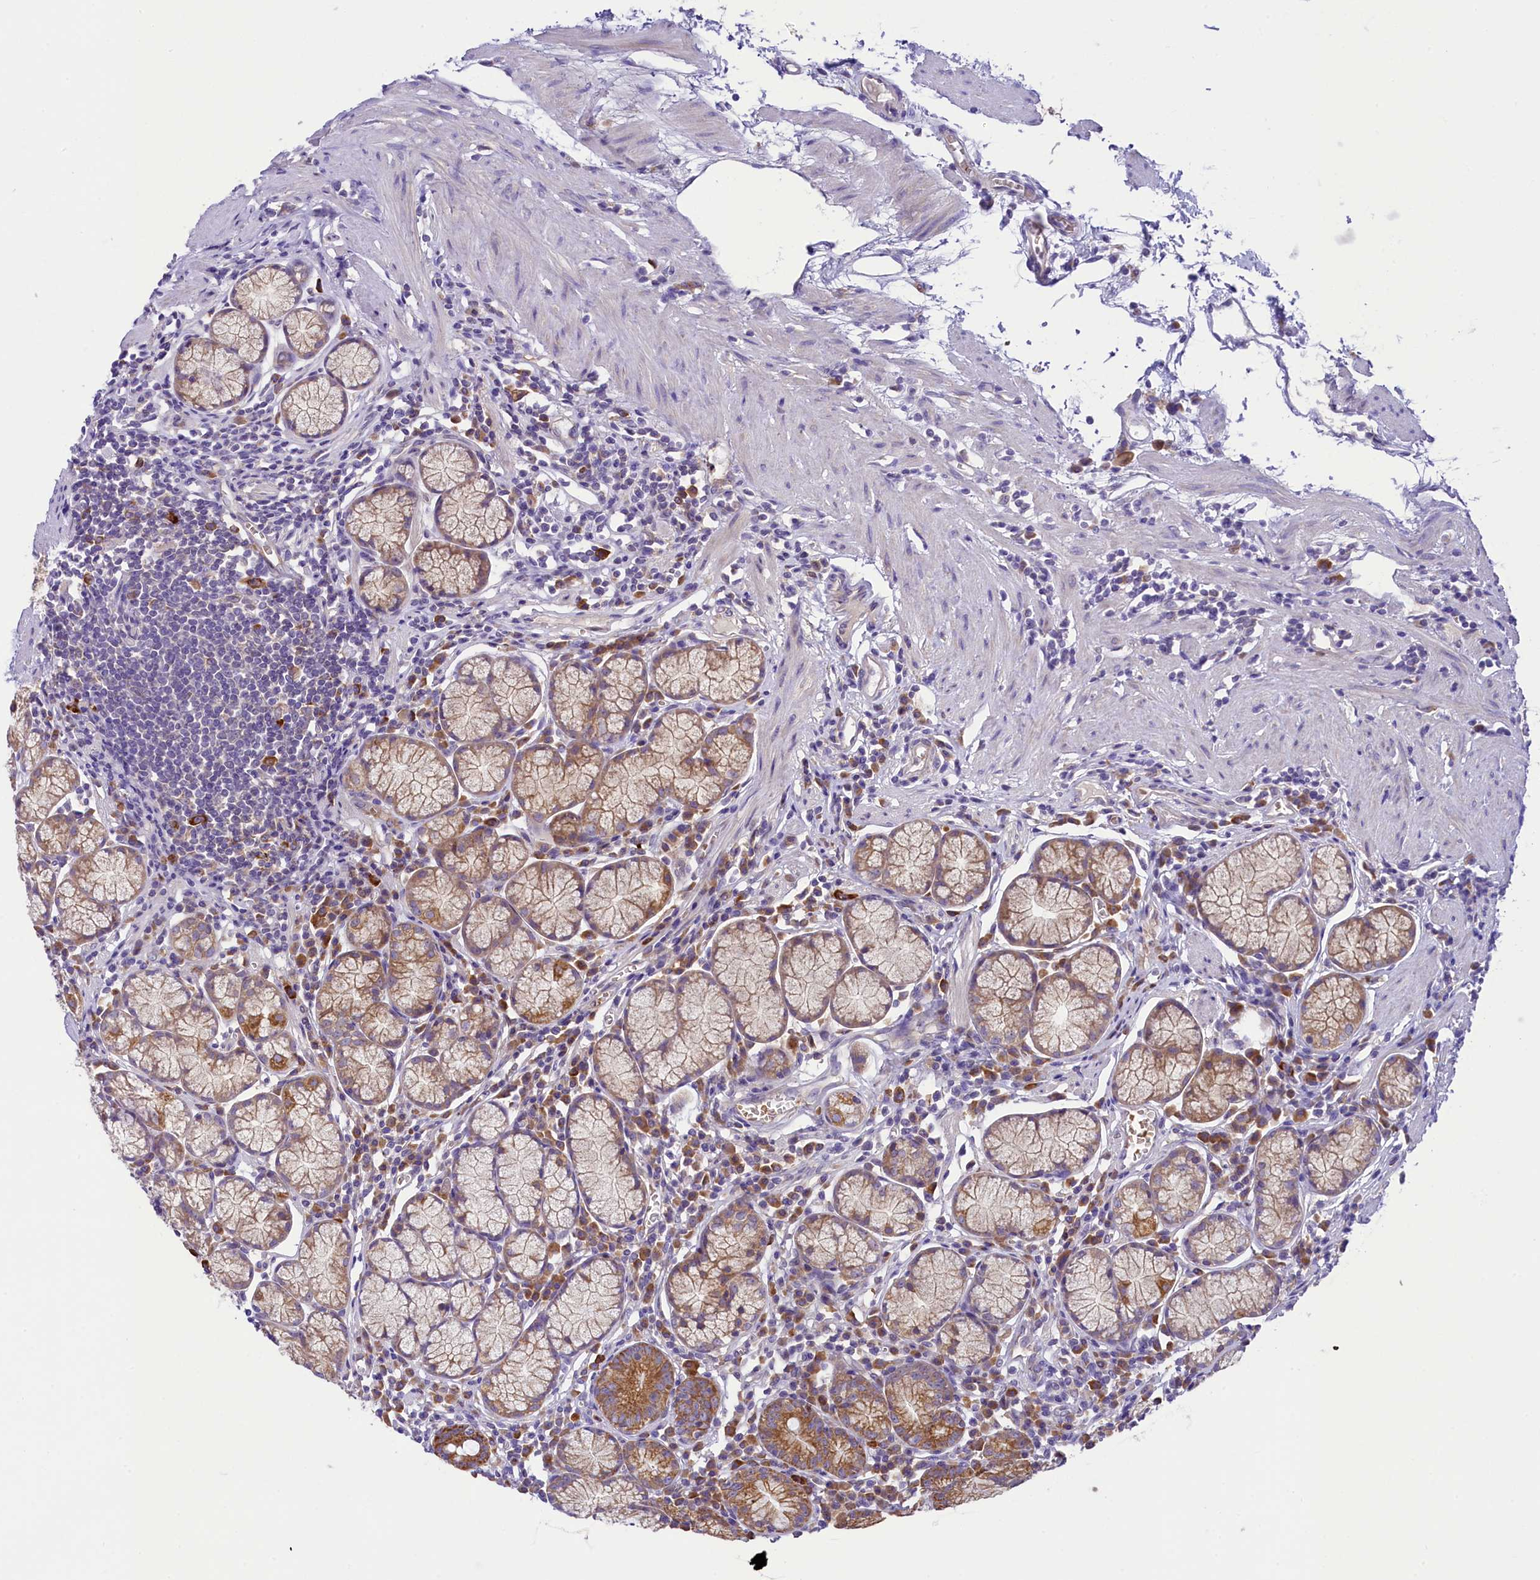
{"staining": {"intensity": "strong", "quantity": "25%-75%", "location": "cytoplasmic/membranous"}, "tissue": "stomach", "cell_type": "Glandular cells", "image_type": "normal", "snomed": [{"axis": "morphology", "description": "Normal tissue, NOS"}, {"axis": "topography", "description": "Stomach"}], "caption": "Protein expression analysis of unremarkable human stomach reveals strong cytoplasmic/membranous expression in approximately 25%-75% of glandular cells.", "gene": "LARP4", "patient": {"sex": "male", "age": 55}}